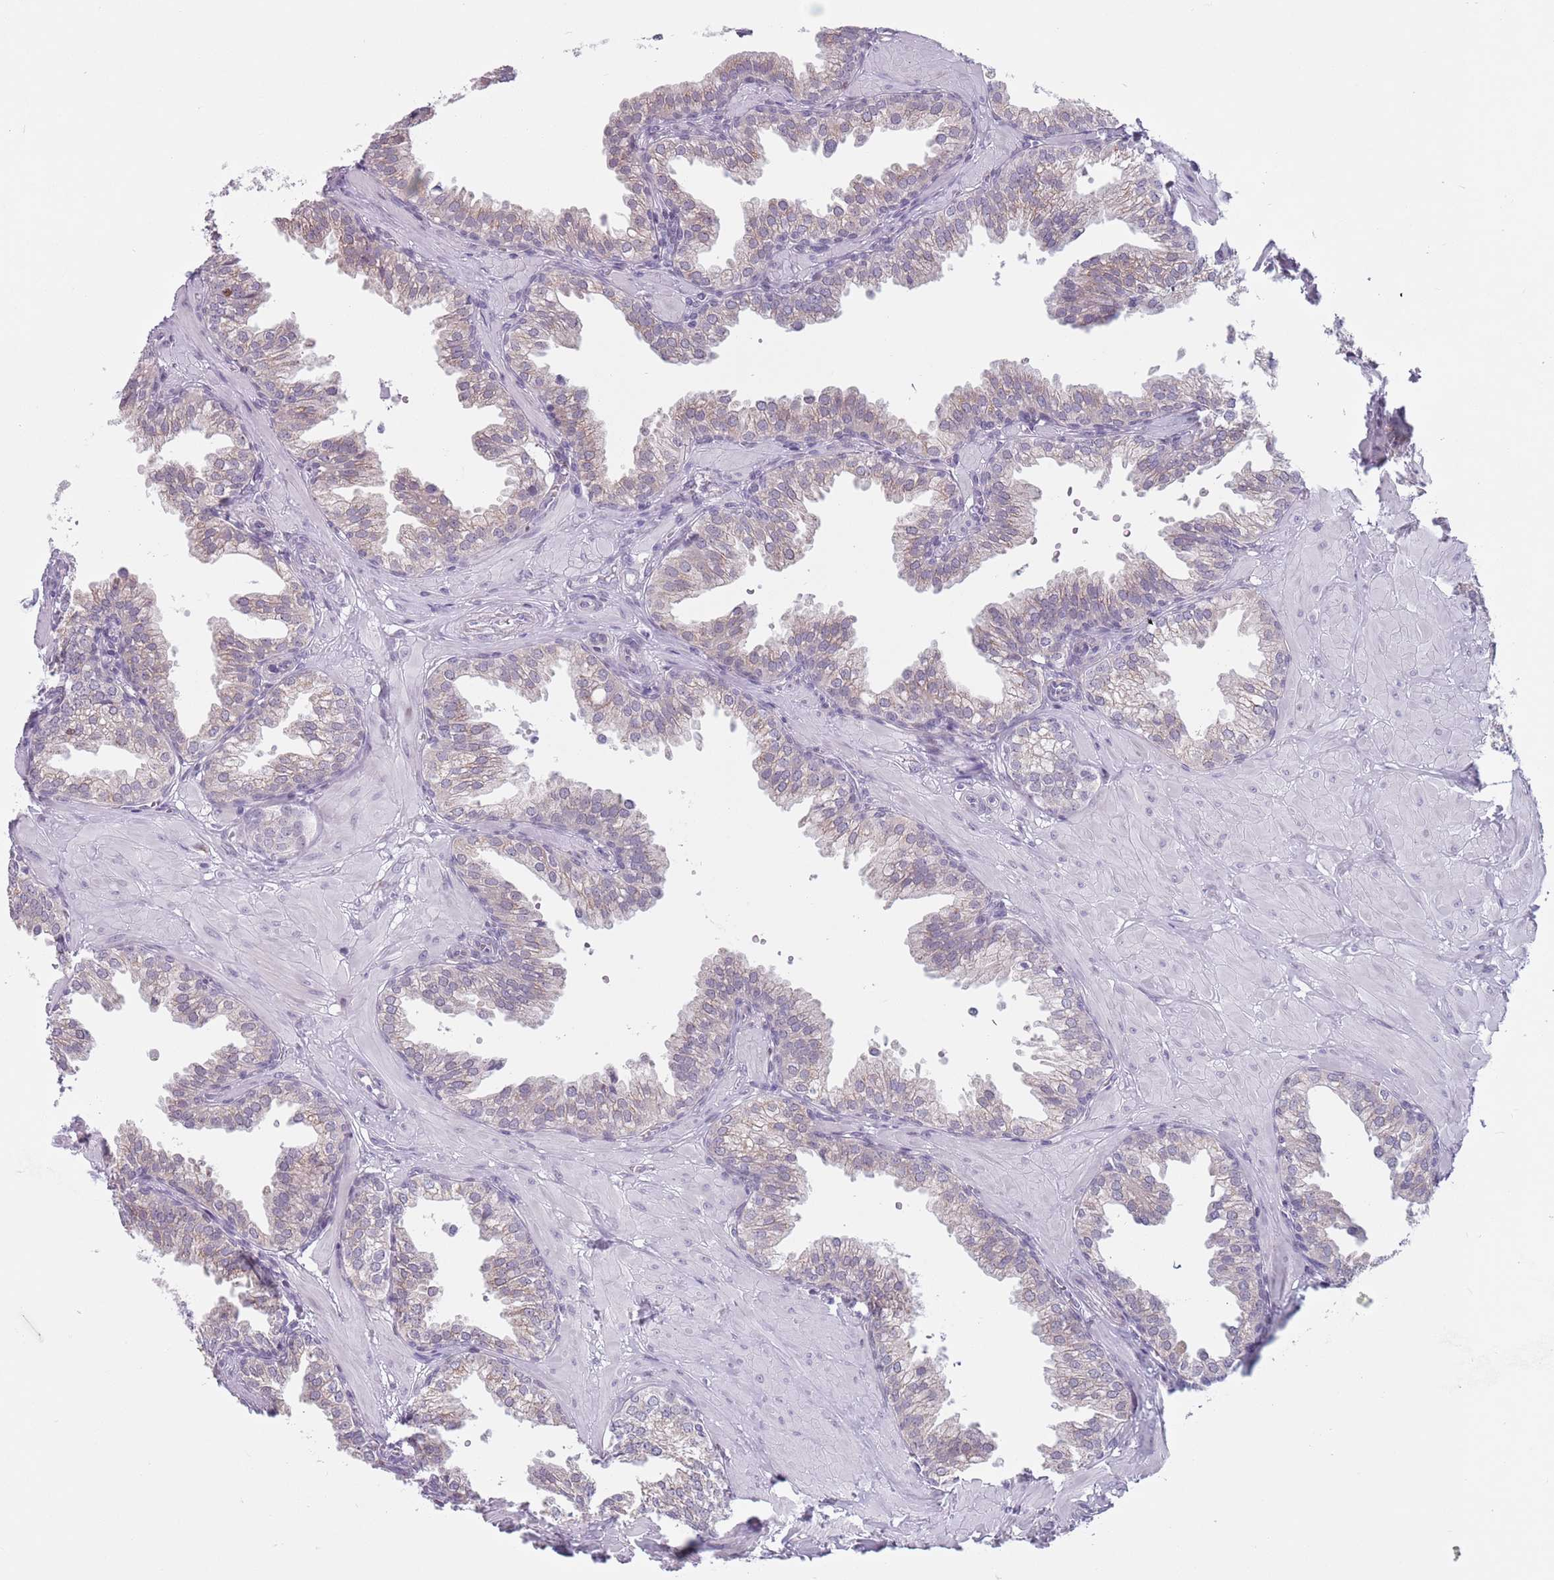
{"staining": {"intensity": "moderate", "quantity": "<25%", "location": "cytoplasmic/membranous"}, "tissue": "prostate", "cell_type": "Glandular cells", "image_type": "normal", "snomed": [{"axis": "morphology", "description": "Normal tissue, NOS"}, {"axis": "topography", "description": "Prostate"}, {"axis": "topography", "description": "Peripheral nerve tissue"}], "caption": "Protein expression analysis of unremarkable prostate reveals moderate cytoplasmic/membranous expression in about <25% of glandular cells.", "gene": "ZKSCAN2", "patient": {"sex": "male", "age": 55}}